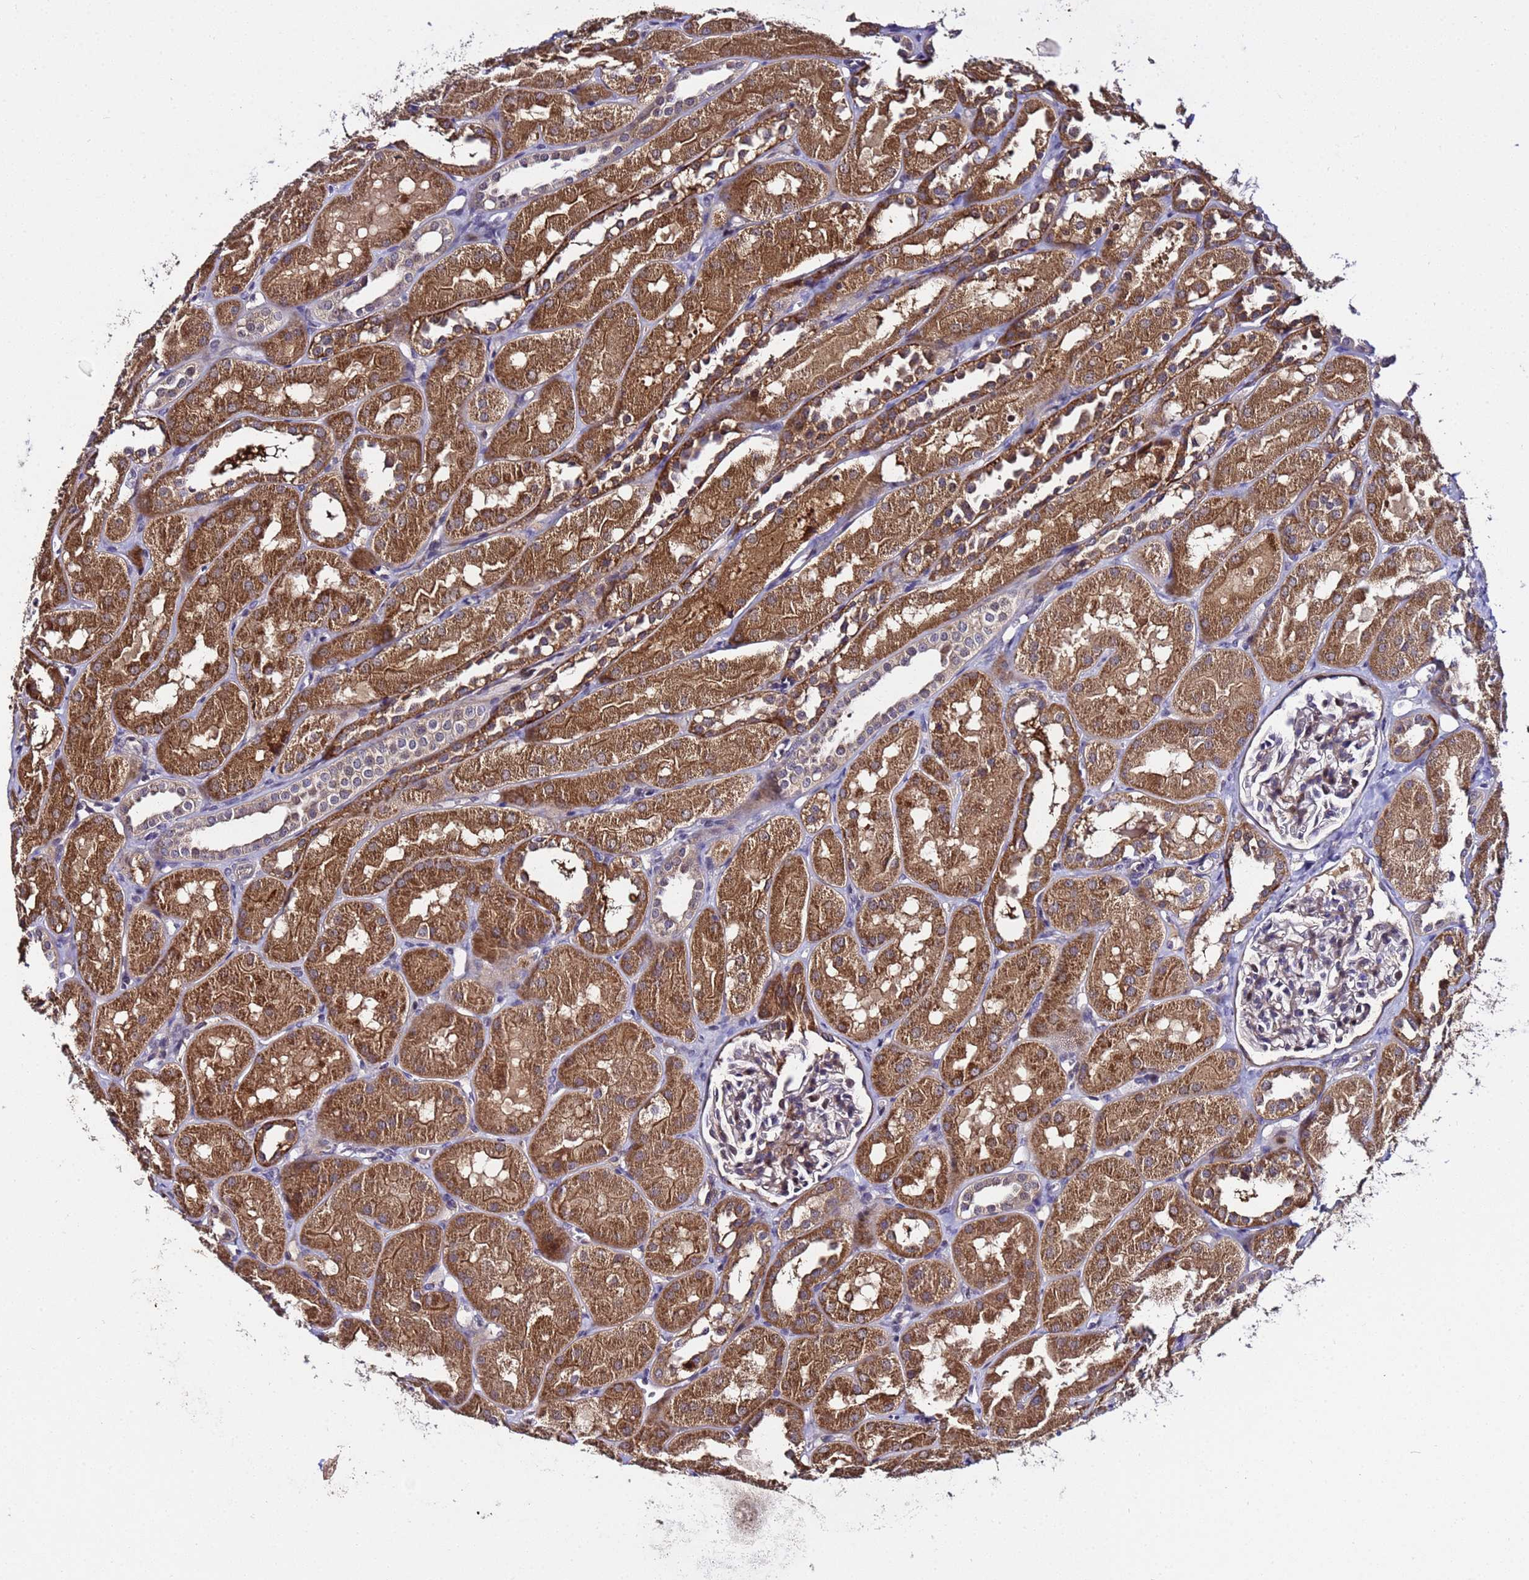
{"staining": {"intensity": "moderate", "quantity": "25%-75%", "location": "cytoplasmic/membranous"}, "tissue": "kidney", "cell_type": "Cells in glomeruli", "image_type": "normal", "snomed": [{"axis": "morphology", "description": "Normal tissue, NOS"}, {"axis": "topography", "description": "Kidney"}, {"axis": "topography", "description": "Urinary bladder"}], "caption": "Approximately 25%-75% of cells in glomeruli in unremarkable human kidney demonstrate moderate cytoplasmic/membranous protein expression as visualized by brown immunohistochemical staining.", "gene": "PLXDC2", "patient": {"sex": "male", "age": 16}}